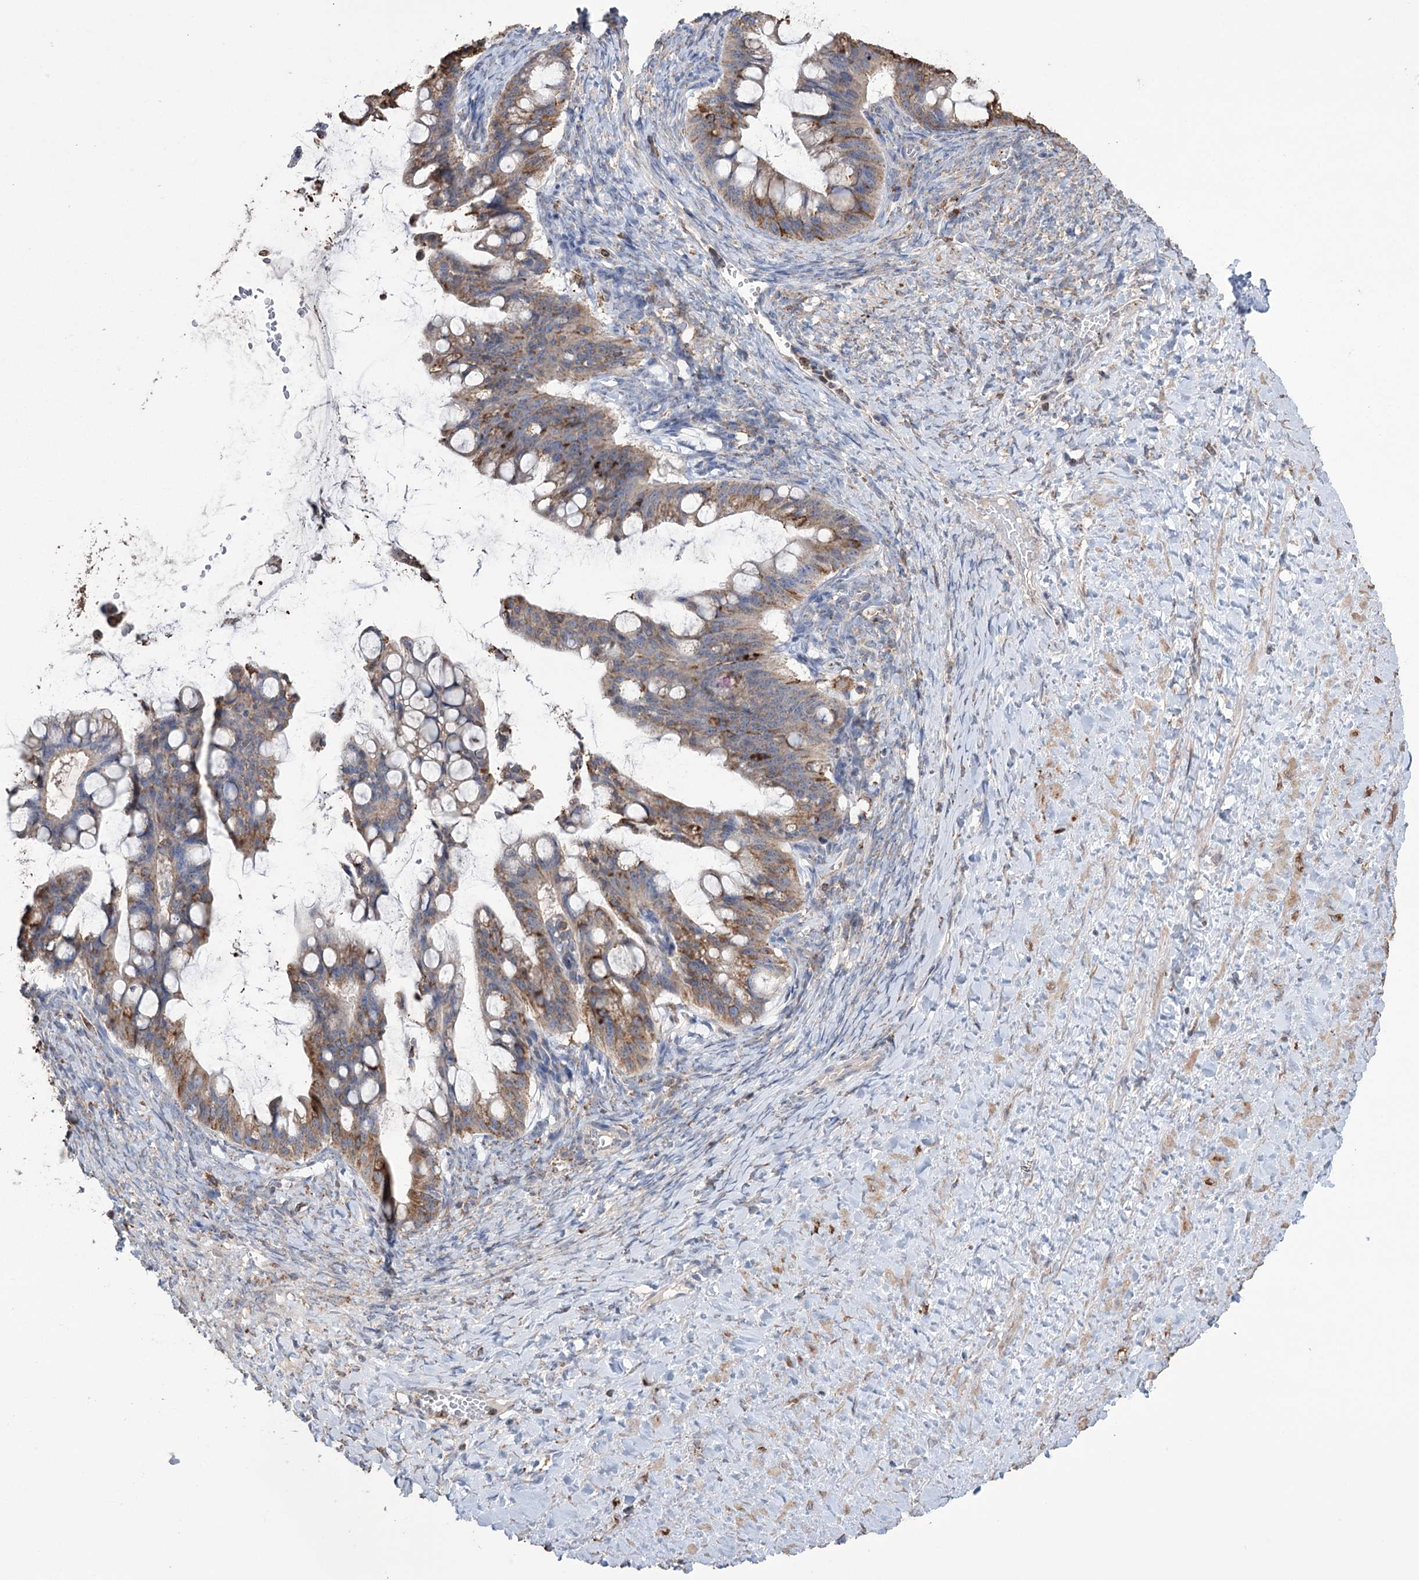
{"staining": {"intensity": "moderate", "quantity": ">75%", "location": "cytoplasmic/membranous"}, "tissue": "ovarian cancer", "cell_type": "Tumor cells", "image_type": "cancer", "snomed": [{"axis": "morphology", "description": "Cystadenocarcinoma, mucinous, NOS"}, {"axis": "topography", "description": "Ovary"}], "caption": "Brown immunohistochemical staining in human ovarian cancer (mucinous cystadenocarcinoma) exhibits moderate cytoplasmic/membranous expression in about >75% of tumor cells.", "gene": "TRIM71", "patient": {"sex": "female", "age": 73}}